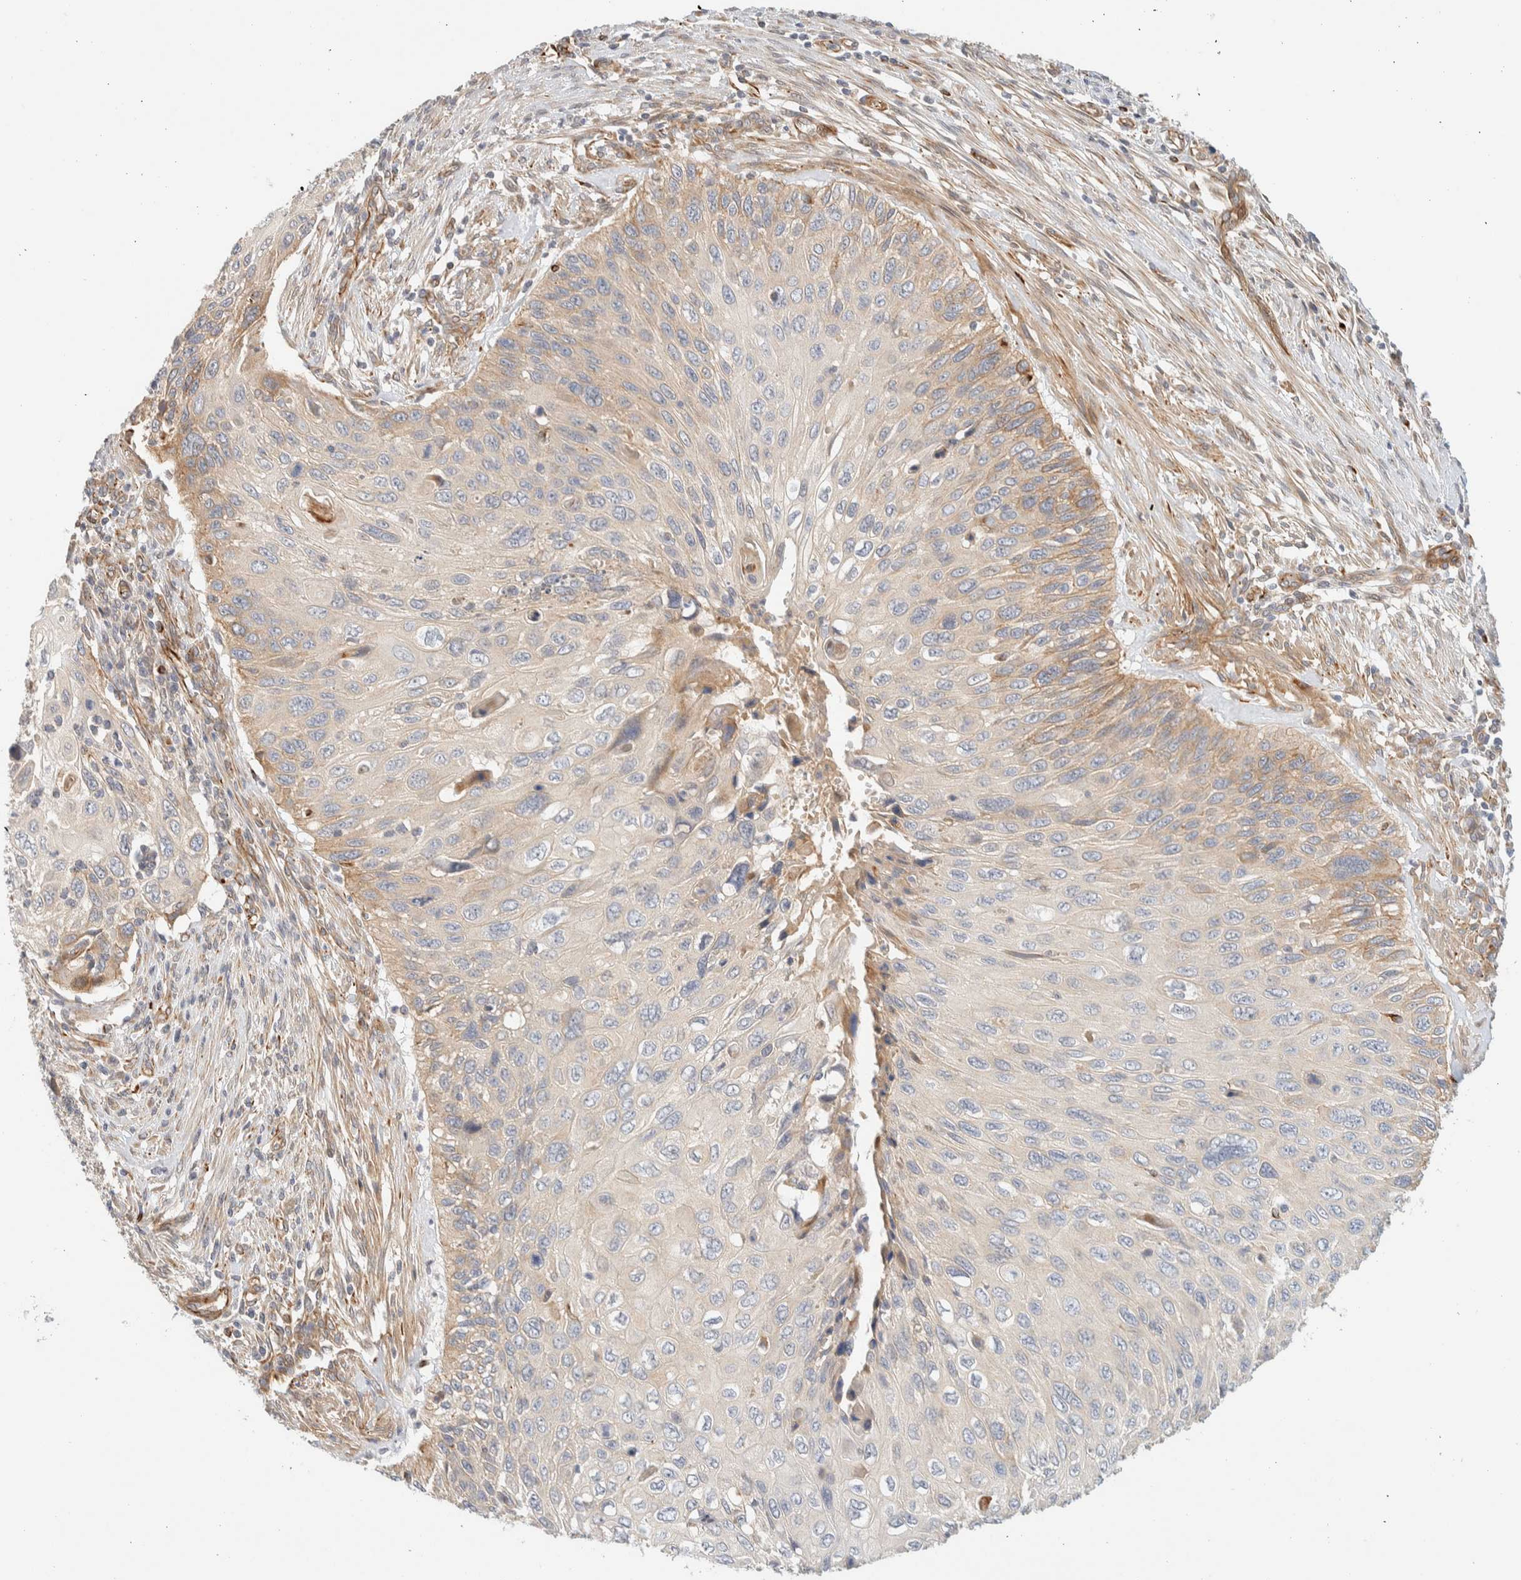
{"staining": {"intensity": "moderate", "quantity": "<25%", "location": "cytoplasmic/membranous"}, "tissue": "cervical cancer", "cell_type": "Tumor cells", "image_type": "cancer", "snomed": [{"axis": "morphology", "description": "Squamous cell carcinoma, NOS"}, {"axis": "topography", "description": "Cervix"}], "caption": "Immunohistochemical staining of cervical cancer exhibits moderate cytoplasmic/membranous protein positivity in approximately <25% of tumor cells. The staining is performed using DAB brown chromogen to label protein expression. The nuclei are counter-stained blue using hematoxylin.", "gene": "FAT1", "patient": {"sex": "female", "age": 70}}